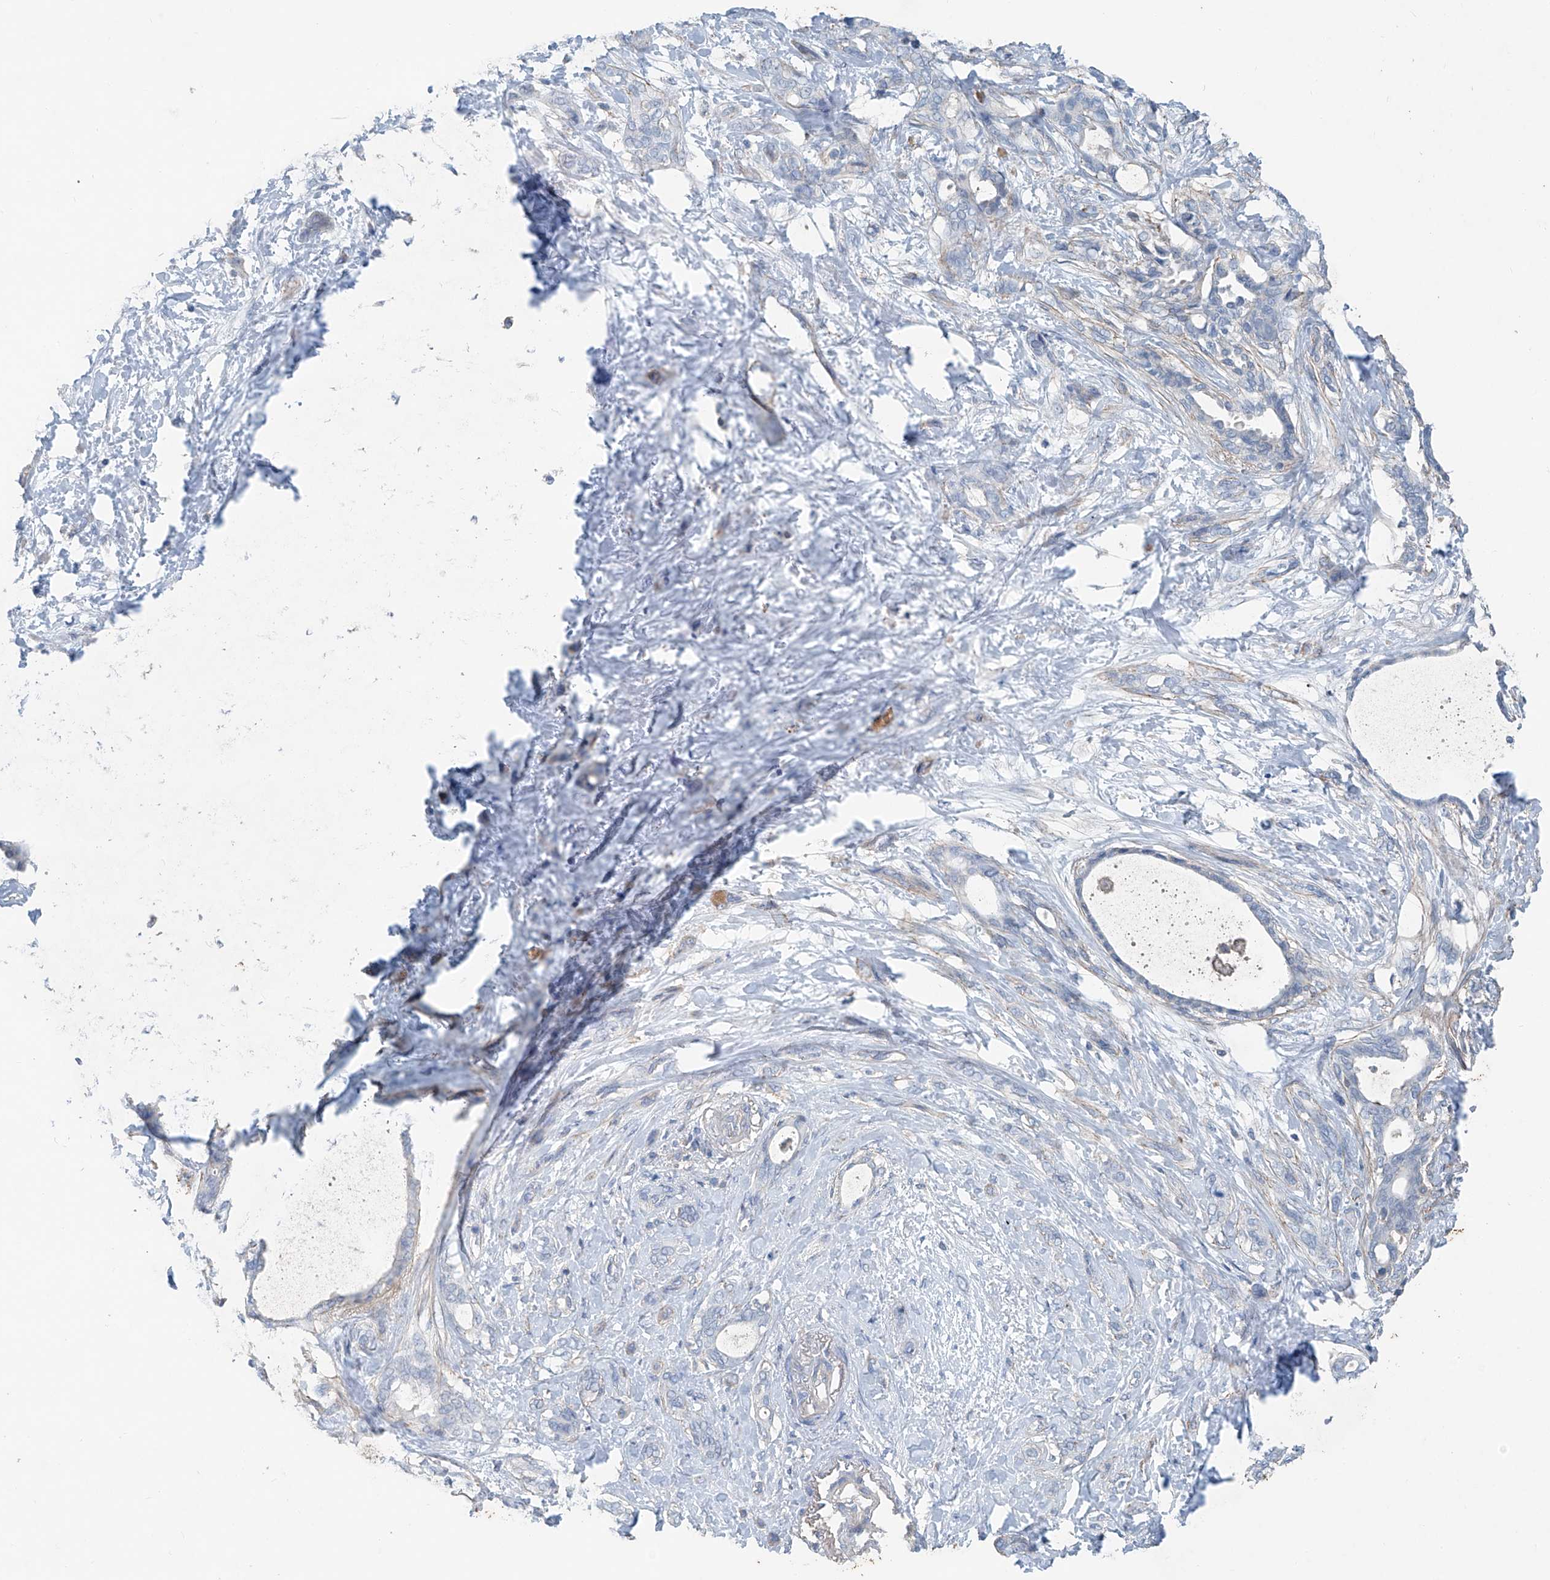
{"staining": {"intensity": "negative", "quantity": "none", "location": "none"}, "tissue": "pancreatic cancer", "cell_type": "Tumor cells", "image_type": "cancer", "snomed": [{"axis": "morphology", "description": "Normal tissue, NOS"}, {"axis": "morphology", "description": "Adenocarcinoma, NOS"}, {"axis": "topography", "description": "Pancreas"}, {"axis": "topography", "description": "Peripheral nerve tissue"}], "caption": "Tumor cells are negative for protein expression in human pancreatic cancer (adenocarcinoma).", "gene": "ANKRD34A", "patient": {"sex": "female", "age": 63}}